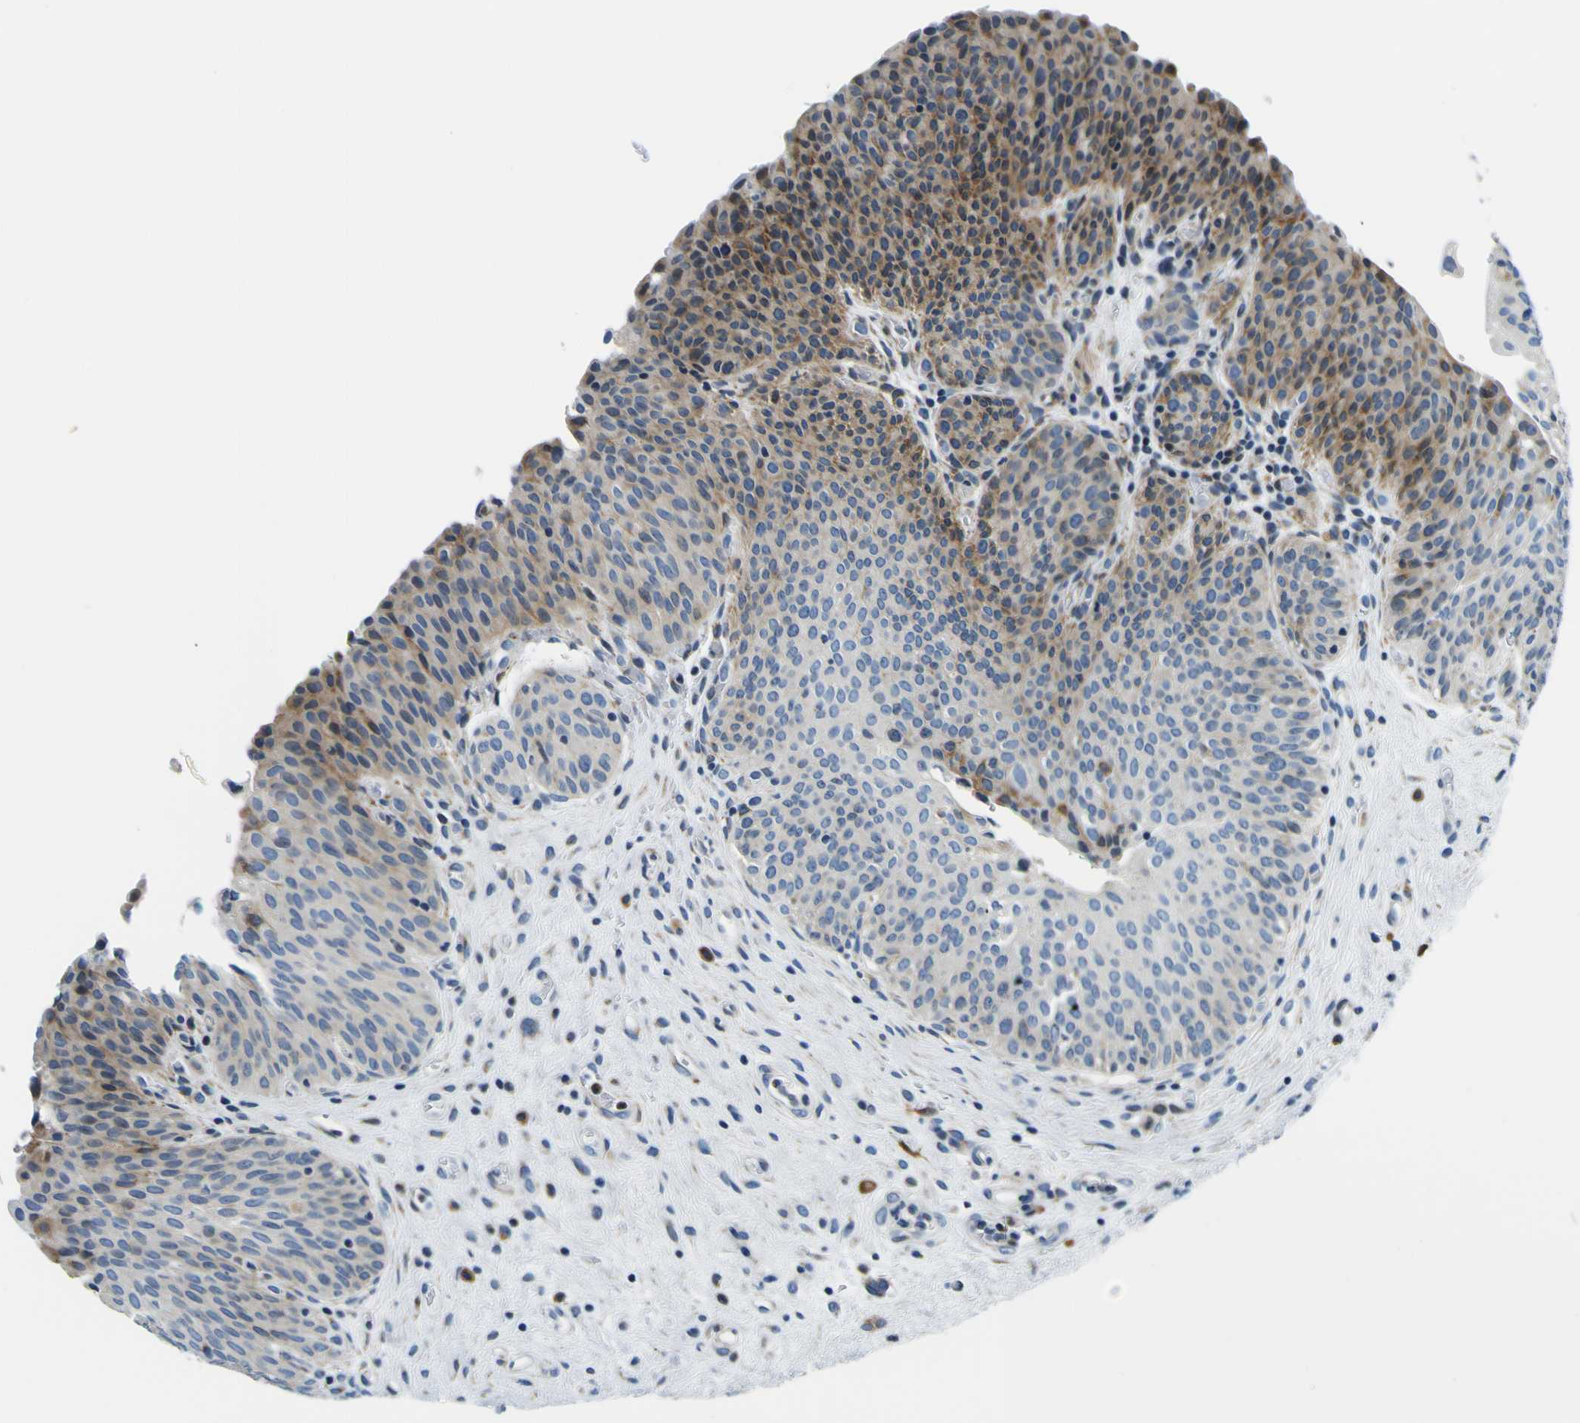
{"staining": {"intensity": "moderate", "quantity": "25%-75%", "location": "cytoplasmic/membranous"}, "tissue": "urinary bladder", "cell_type": "Urothelial cells", "image_type": "normal", "snomed": [{"axis": "morphology", "description": "Normal tissue, NOS"}, {"axis": "morphology", "description": "Dysplasia, NOS"}, {"axis": "topography", "description": "Urinary bladder"}], "caption": "A micrograph of human urinary bladder stained for a protein shows moderate cytoplasmic/membranous brown staining in urothelial cells. (brown staining indicates protein expression, while blue staining denotes nuclei).", "gene": "NLRP3", "patient": {"sex": "male", "age": 35}}